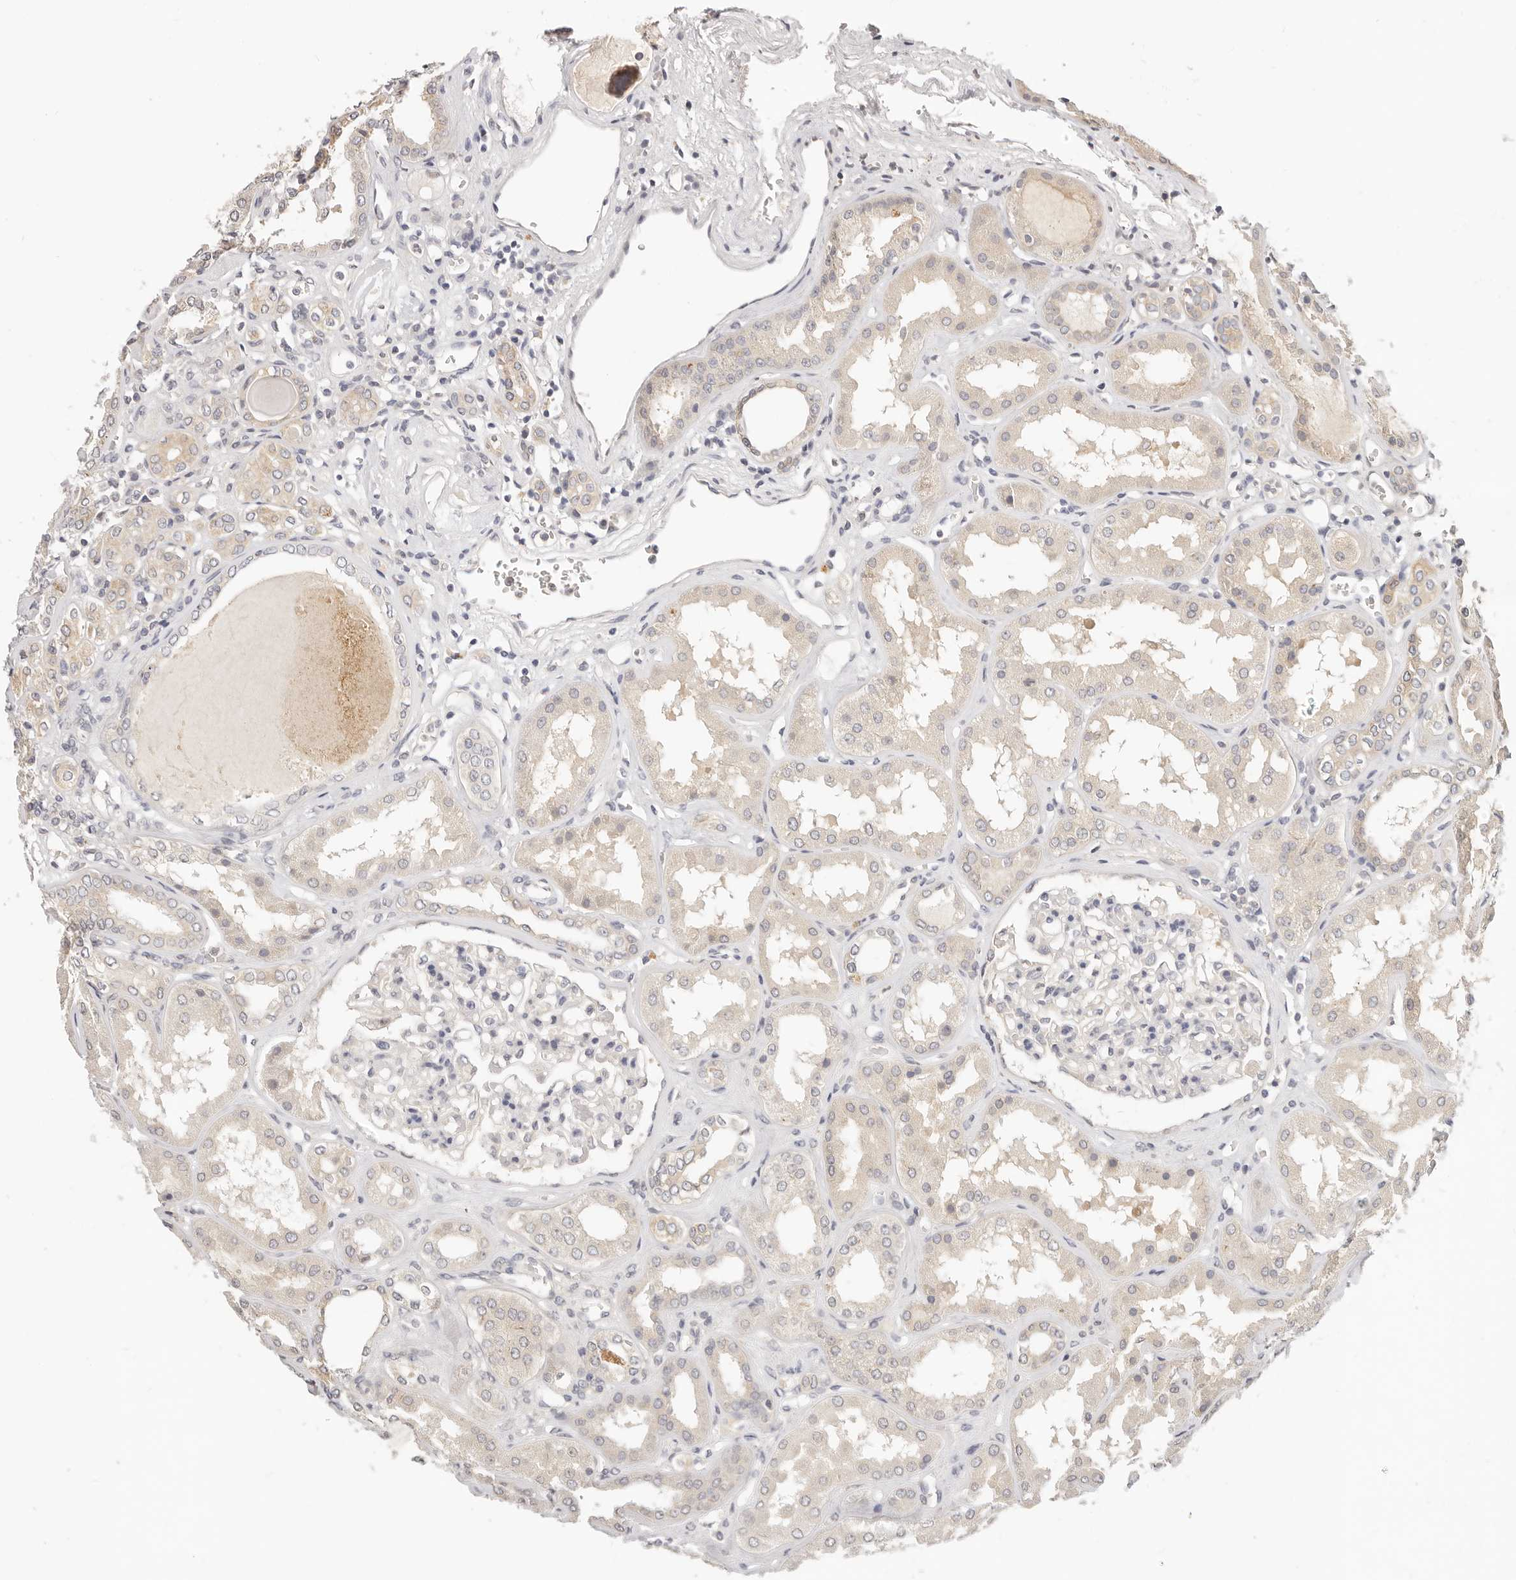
{"staining": {"intensity": "negative", "quantity": "none", "location": "none"}, "tissue": "kidney", "cell_type": "Cells in glomeruli", "image_type": "normal", "snomed": [{"axis": "morphology", "description": "Normal tissue, NOS"}, {"axis": "topography", "description": "Kidney"}], "caption": "IHC photomicrograph of normal kidney: human kidney stained with DAB (3,3'-diaminobenzidine) exhibits no significant protein expression in cells in glomeruli. (DAB IHC visualized using brightfield microscopy, high magnification).", "gene": "GGPS1", "patient": {"sex": "female", "age": 56}}